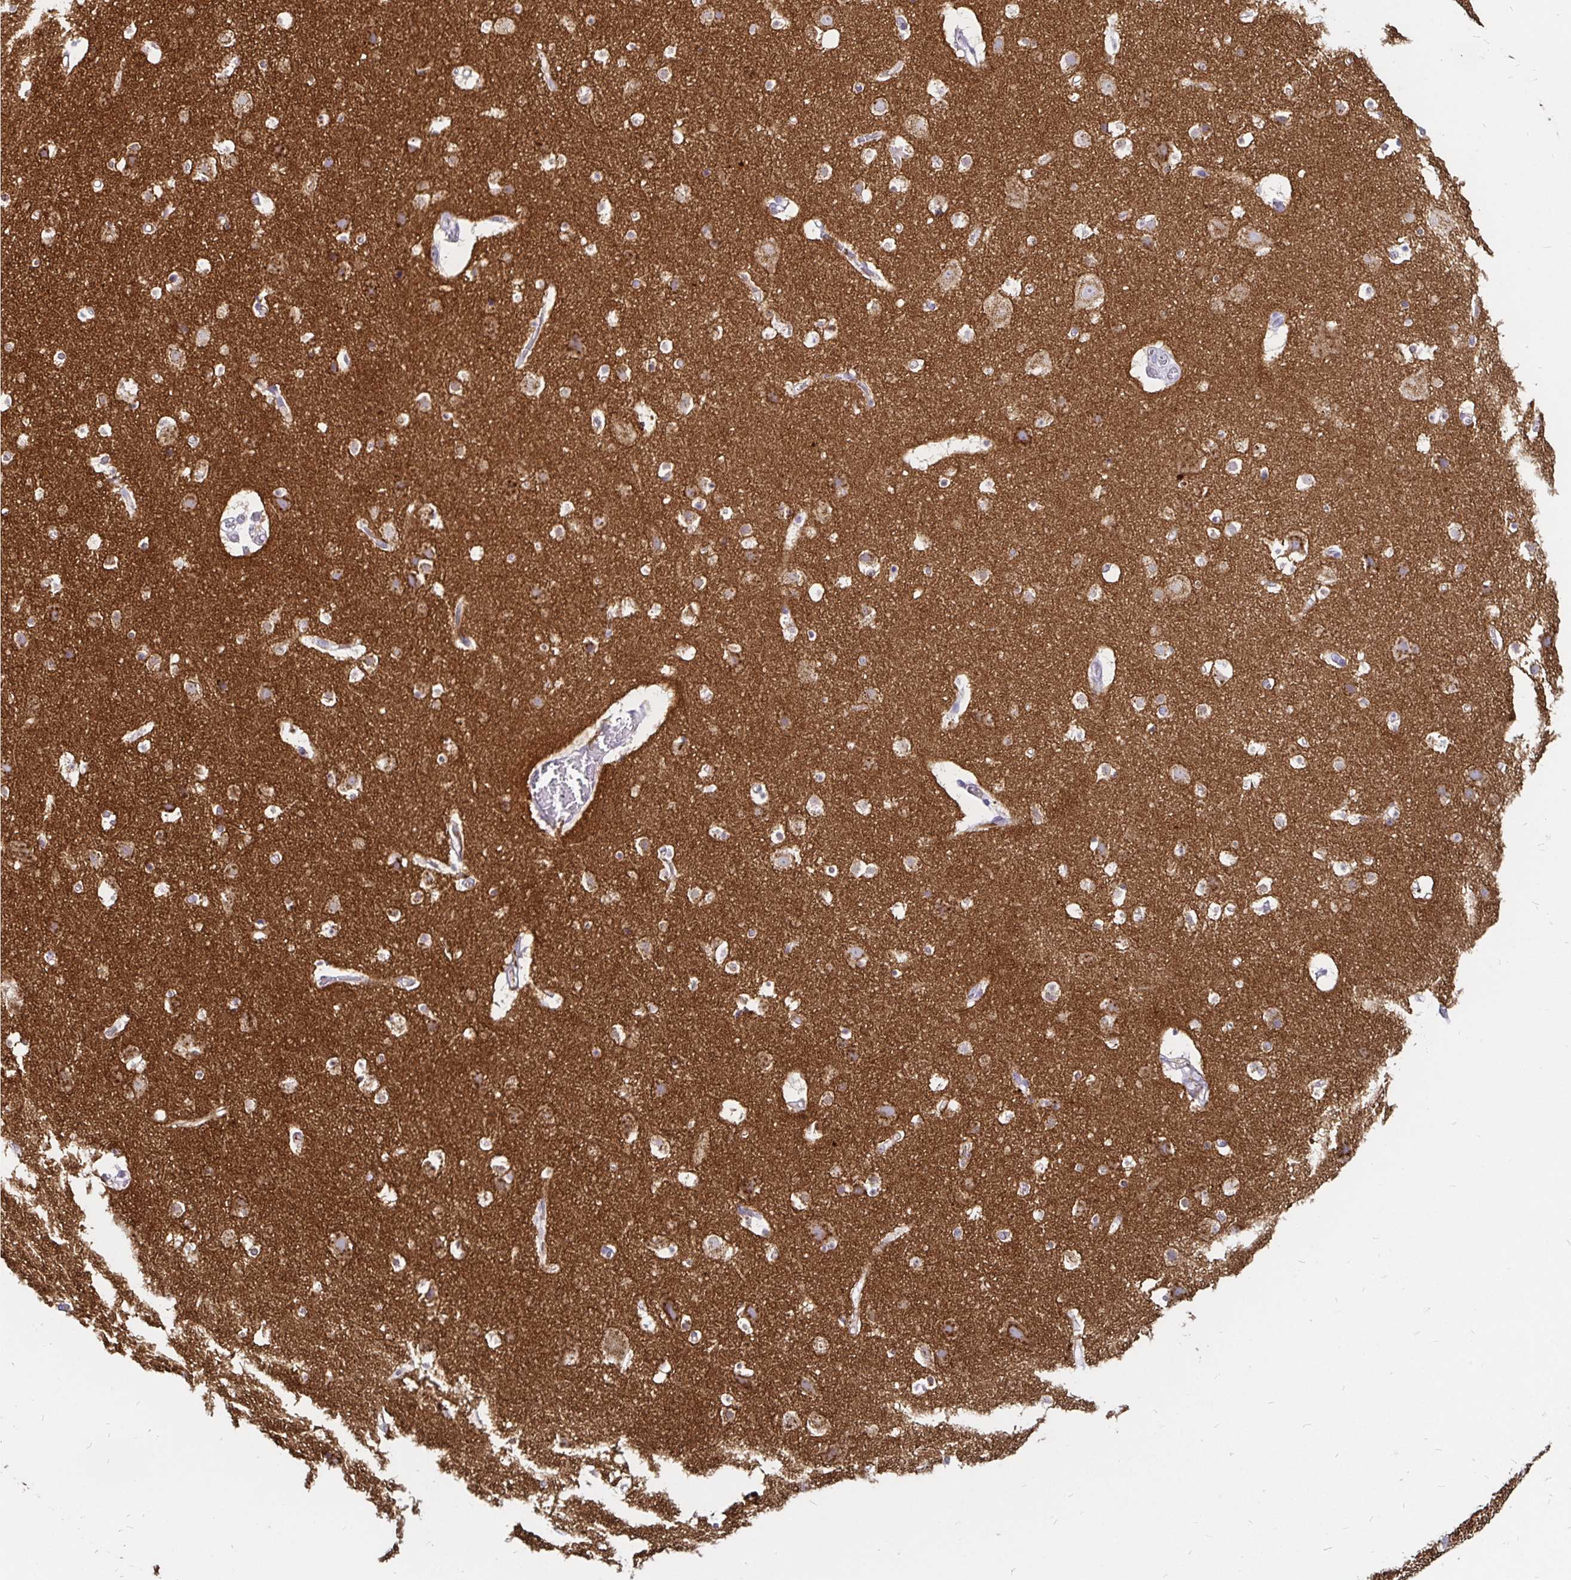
{"staining": {"intensity": "weak", "quantity": ">75%", "location": "cytoplasmic/membranous"}, "tissue": "cerebral cortex", "cell_type": "Endothelial cells", "image_type": "normal", "snomed": [{"axis": "morphology", "description": "Normal tissue, NOS"}, {"axis": "topography", "description": "Cerebral cortex"}], "caption": "This is an image of immunohistochemistry staining of normal cerebral cortex, which shows weak staining in the cytoplasmic/membranous of endothelial cells.", "gene": "FAIM2", "patient": {"sex": "female", "age": 42}}